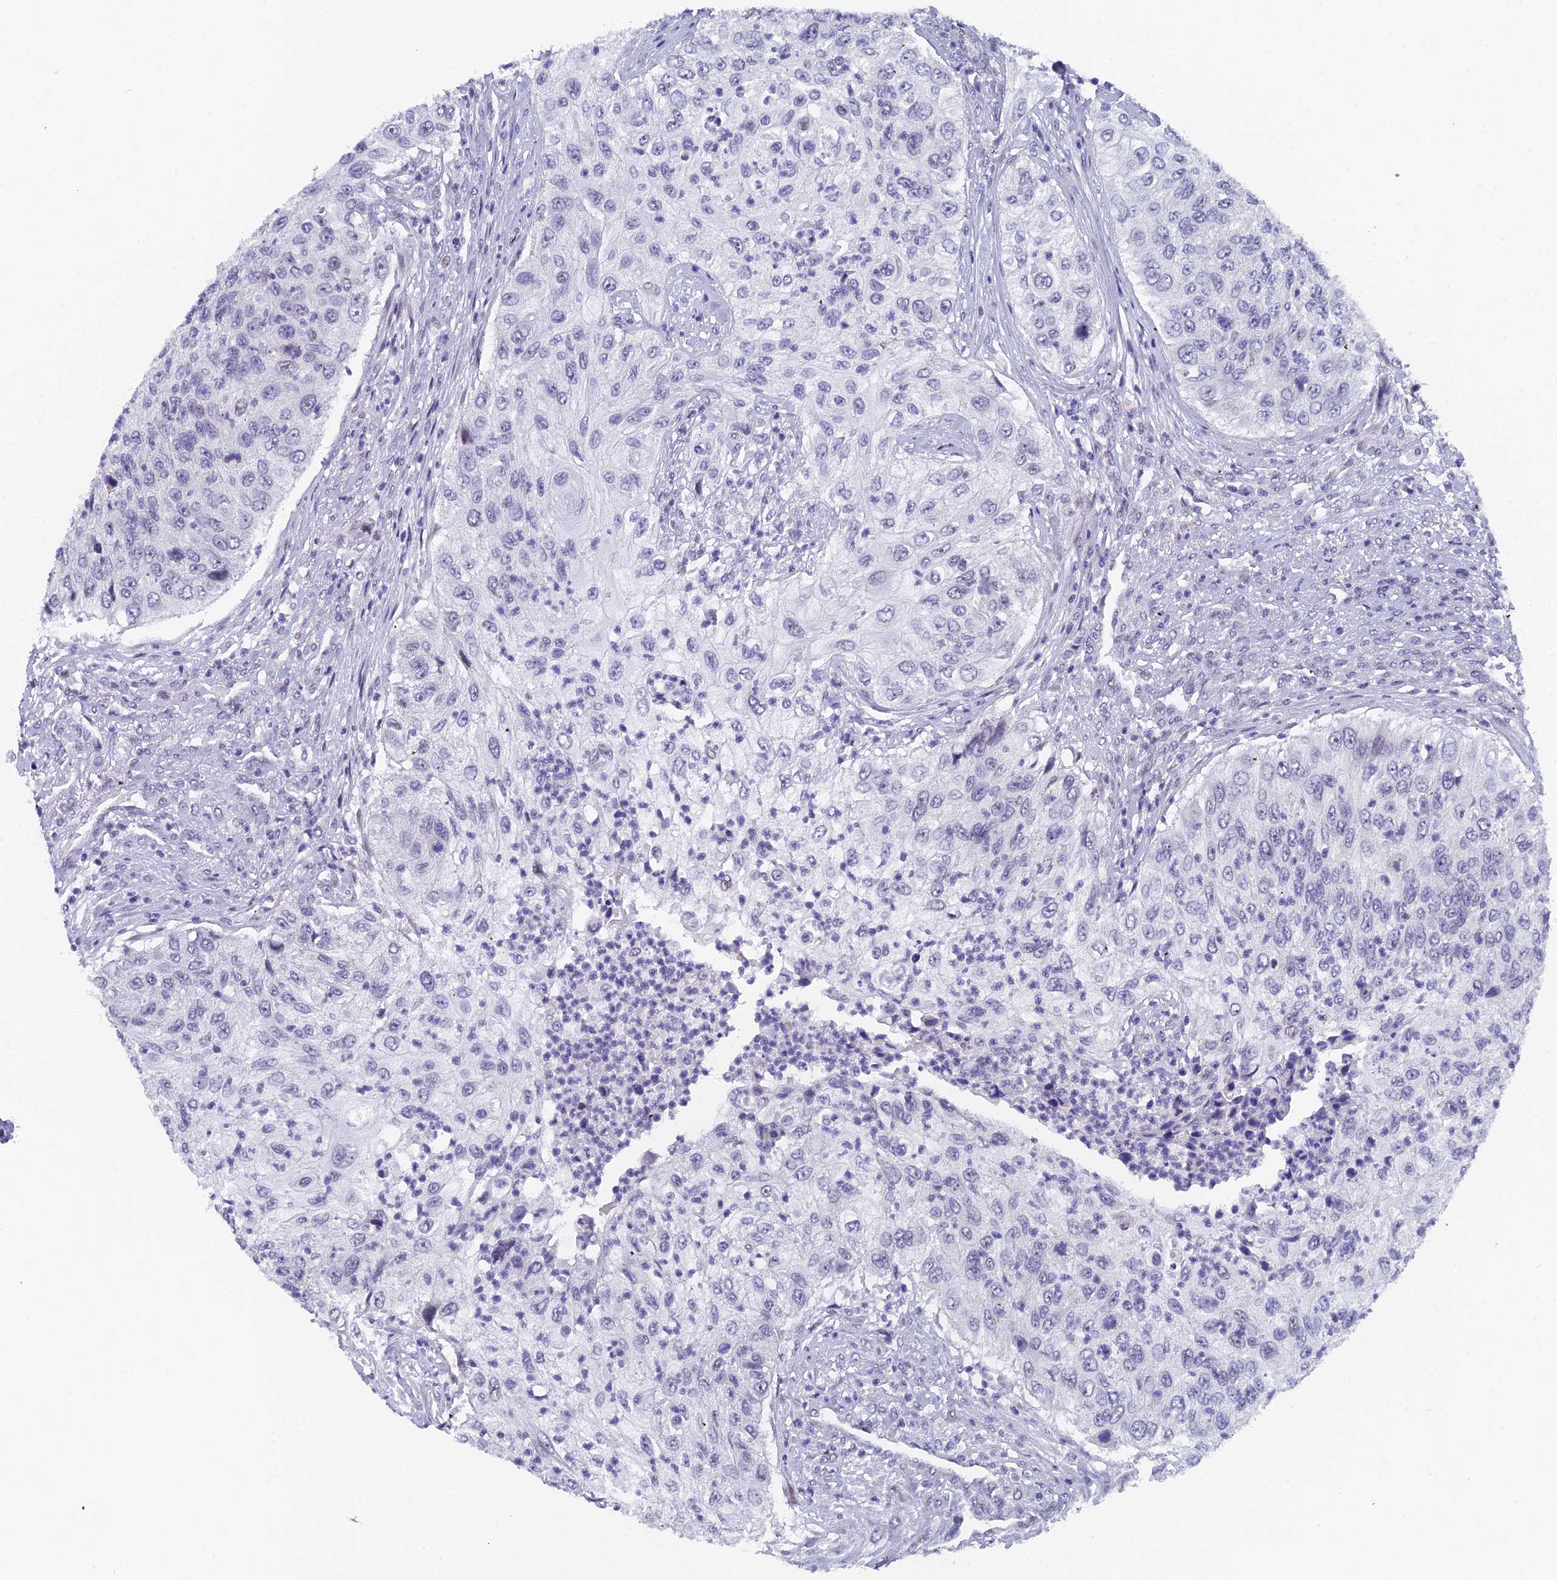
{"staining": {"intensity": "negative", "quantity": "none", "location": "none"}, "tissue": "urothelial cancer", "cell_type": "Tumor cells", "image_type": "cancer", "snomed": [{"axis": "morphology", "description": "Urothelial carcinoma, High grade"}, {"axis": "topography", "description": "Urinary bladder"}], "caption": "This is an IHC histopathology image of urothelial cancer. There is no positivity in tumor cells.", "gene": "XKR9", "patient": {"sex": "female", "age": 60}}